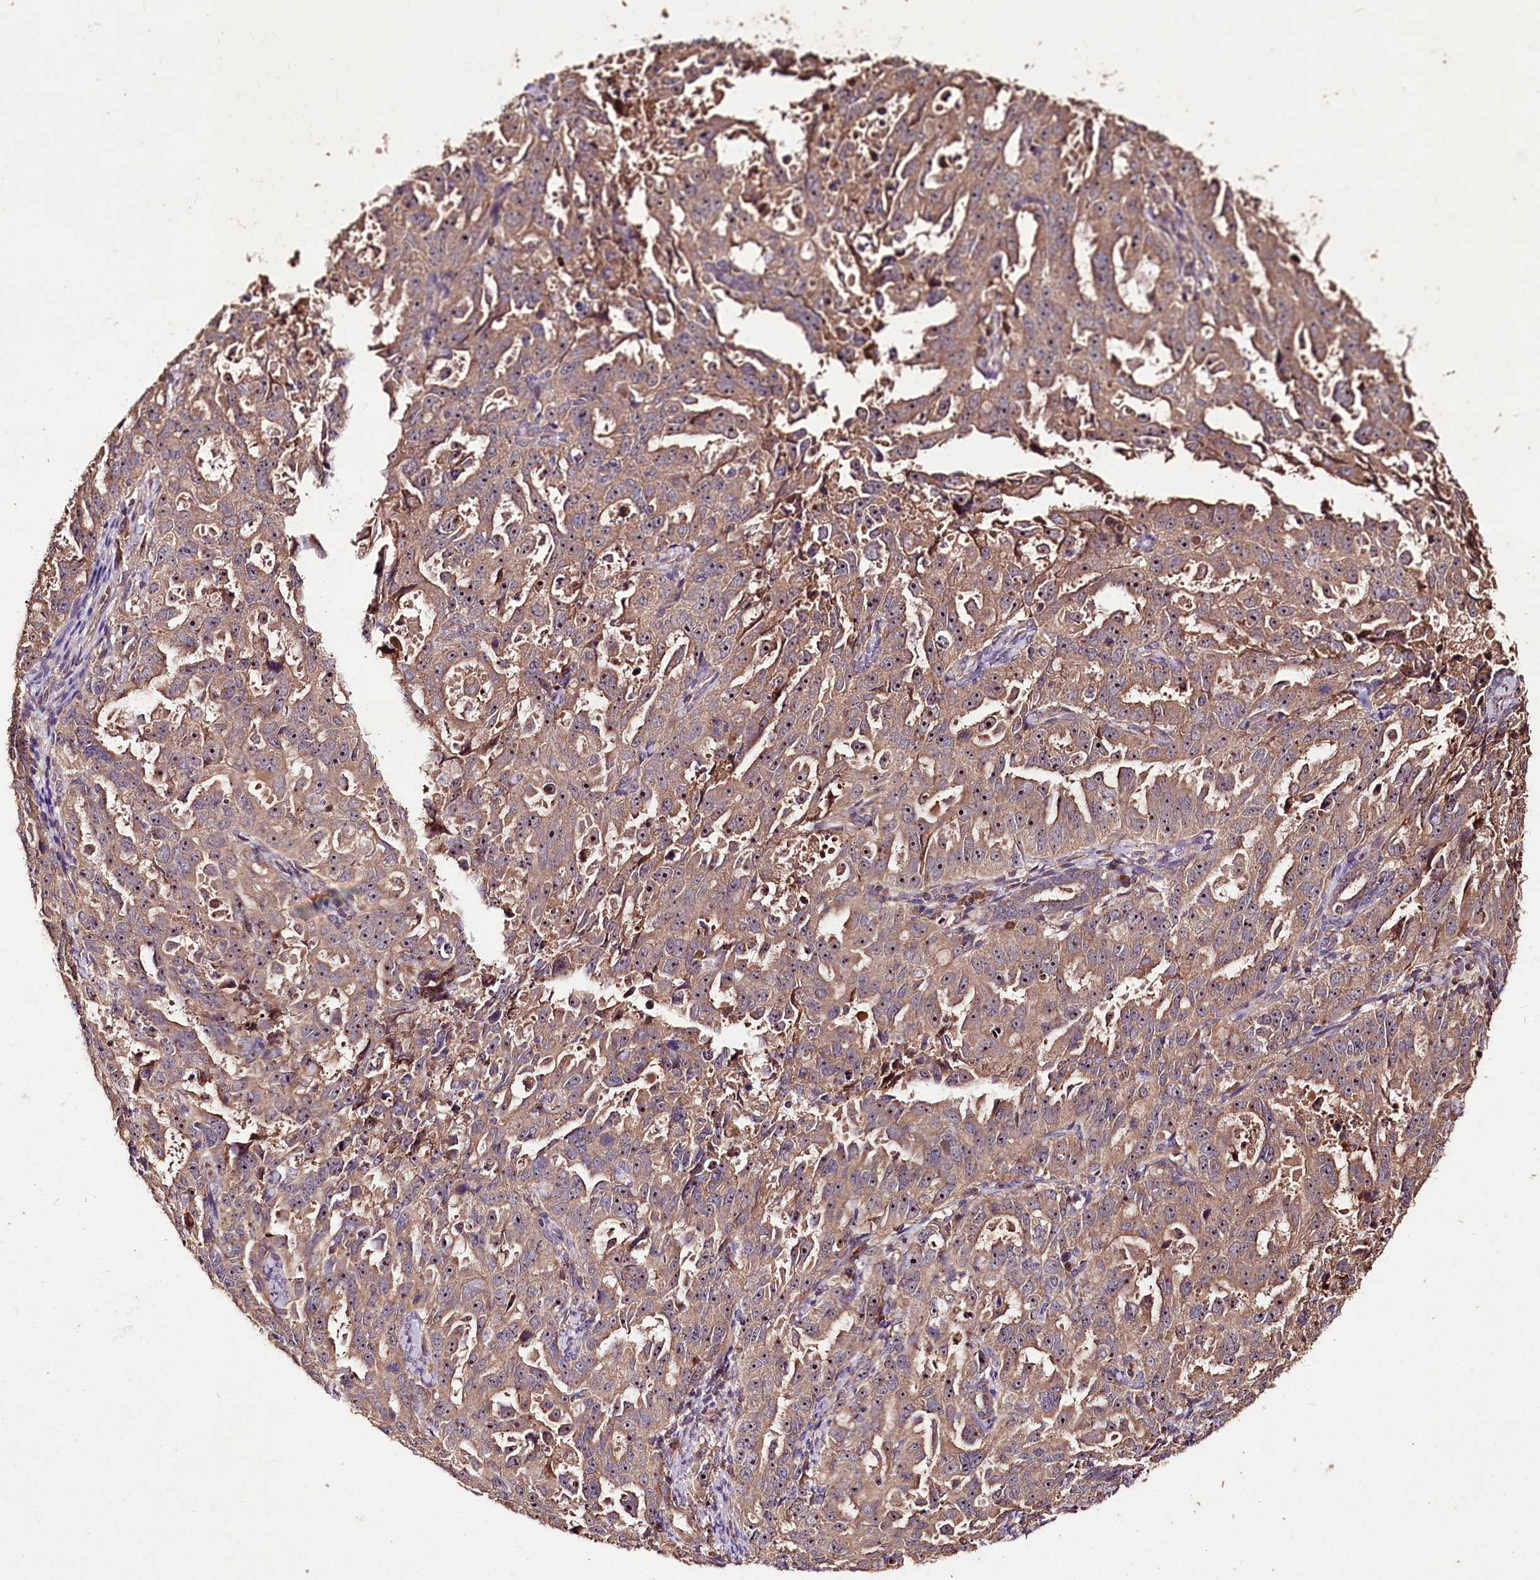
{"staining": {"intensity": "moderate", "quantity": ">75%", "location": "cytoplasmic/membranous,nuclear"}, "tissue": "endometrial cancer", "cell_type": "Tumor cells", "image_type": "cancer", "snomed": [{"axis": "morphology", "description": "Adenocarcinoma, NOS"}, {"axis": "topography", "description": "Endometrium"}], "caption": "Endometrial adenocarcinoma tissue demonstrates moderate cytoplasmic/membranous and nuclear staining in approximately >75% of tumor cells, visualized by immunohistochemistry.", "gene": "FAM53B", "patient": {"sex": "female", "age": 65}}